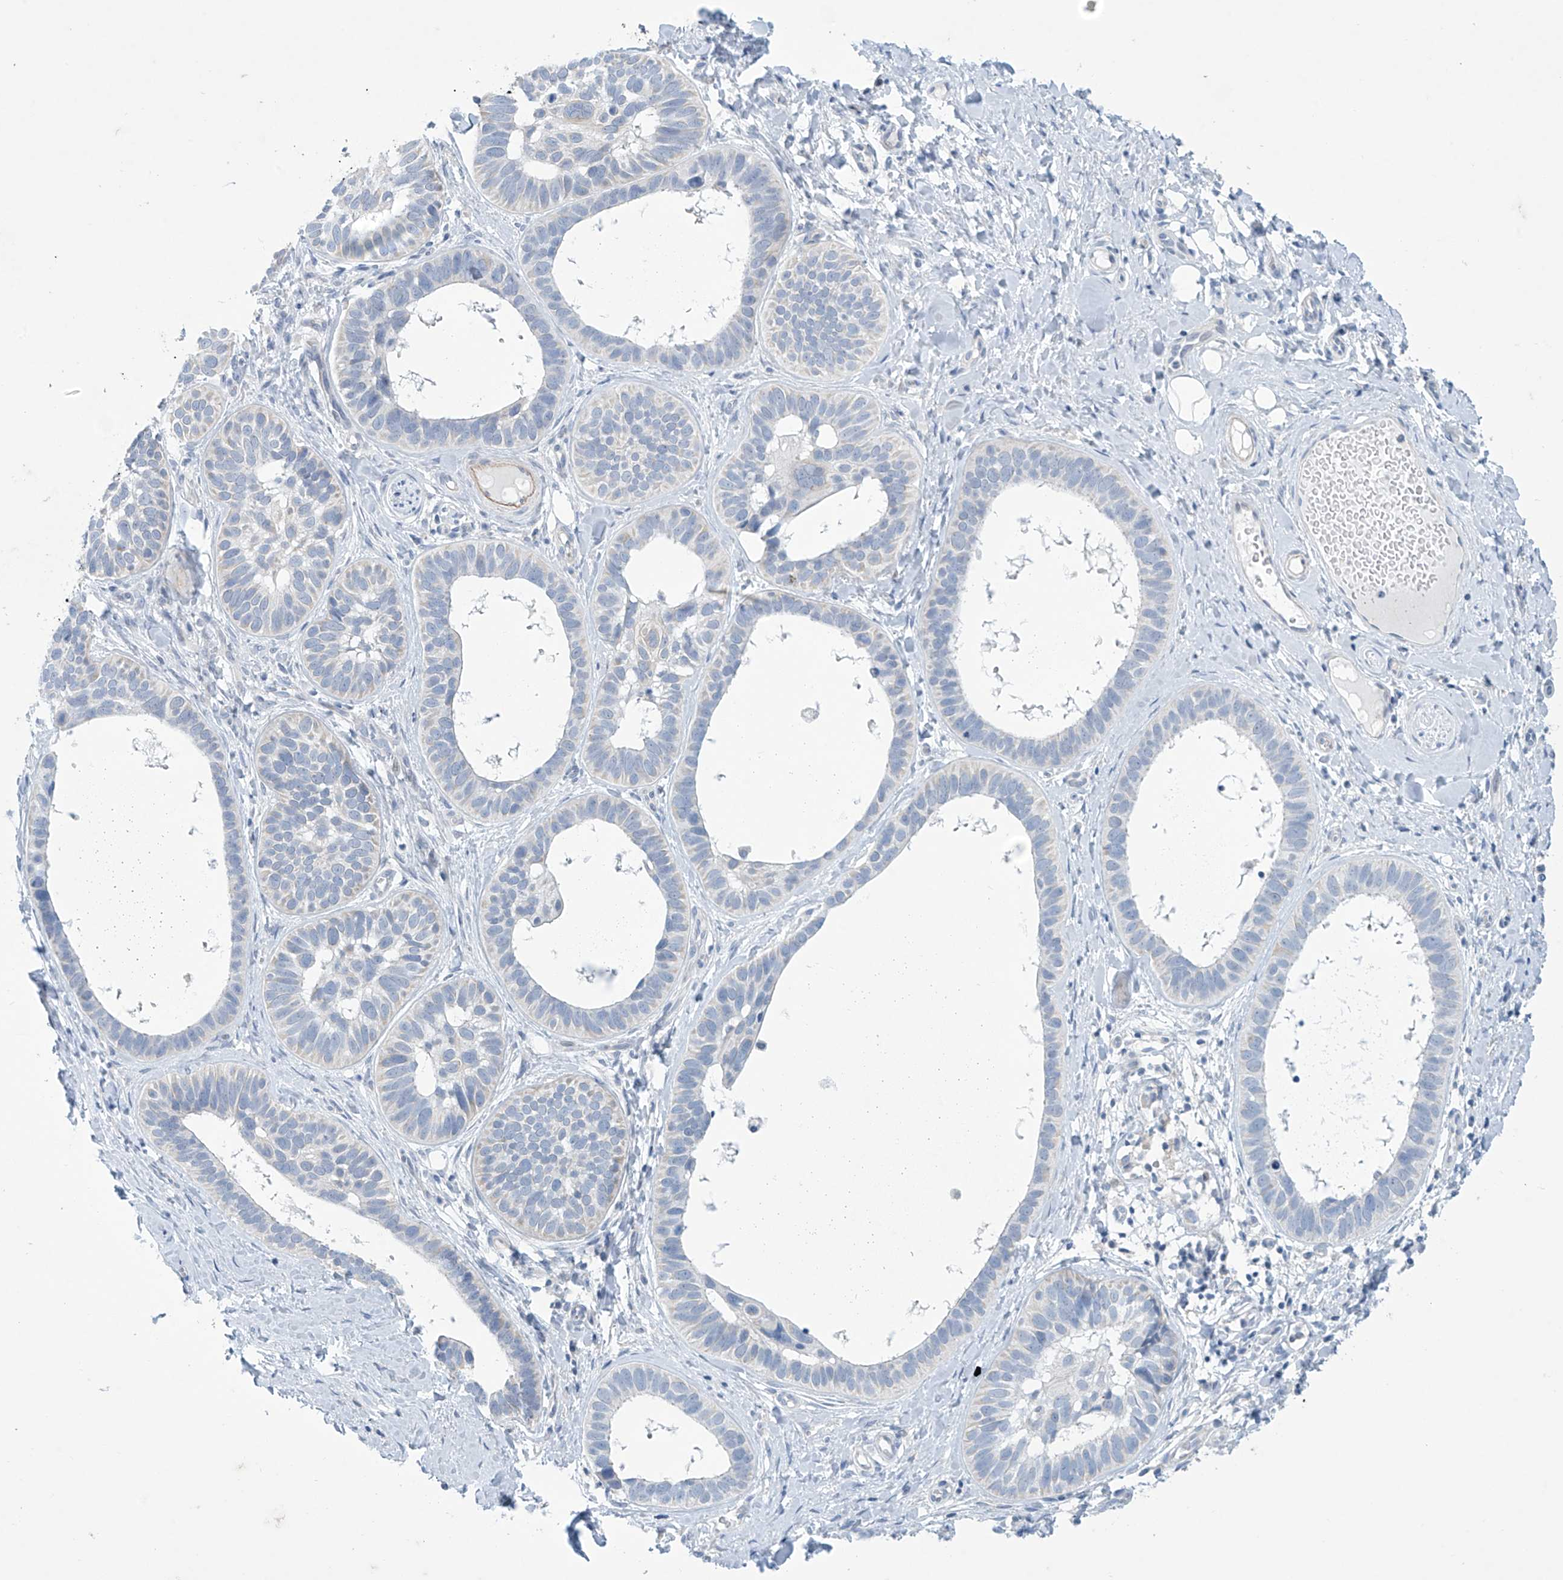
{"staining": {"intensity": "negative", "quantity": "none", "location": "none"}, "tissue": "skin cancer", "cell_type": "Tumor cells", "image_type": "cancer", "snomed": [{"axis": "morphology", "description": "Basal cell carcinoma"}, {"axis": "topography", "description": "Skin"}], "caption": "A micrograph of skin cancer (basal cell carcinoma) stained for a protein exhibits no brown staining in tumor cells.", "gene": "SLC35A5", "patient": {"sex": "male", "age": 62}}